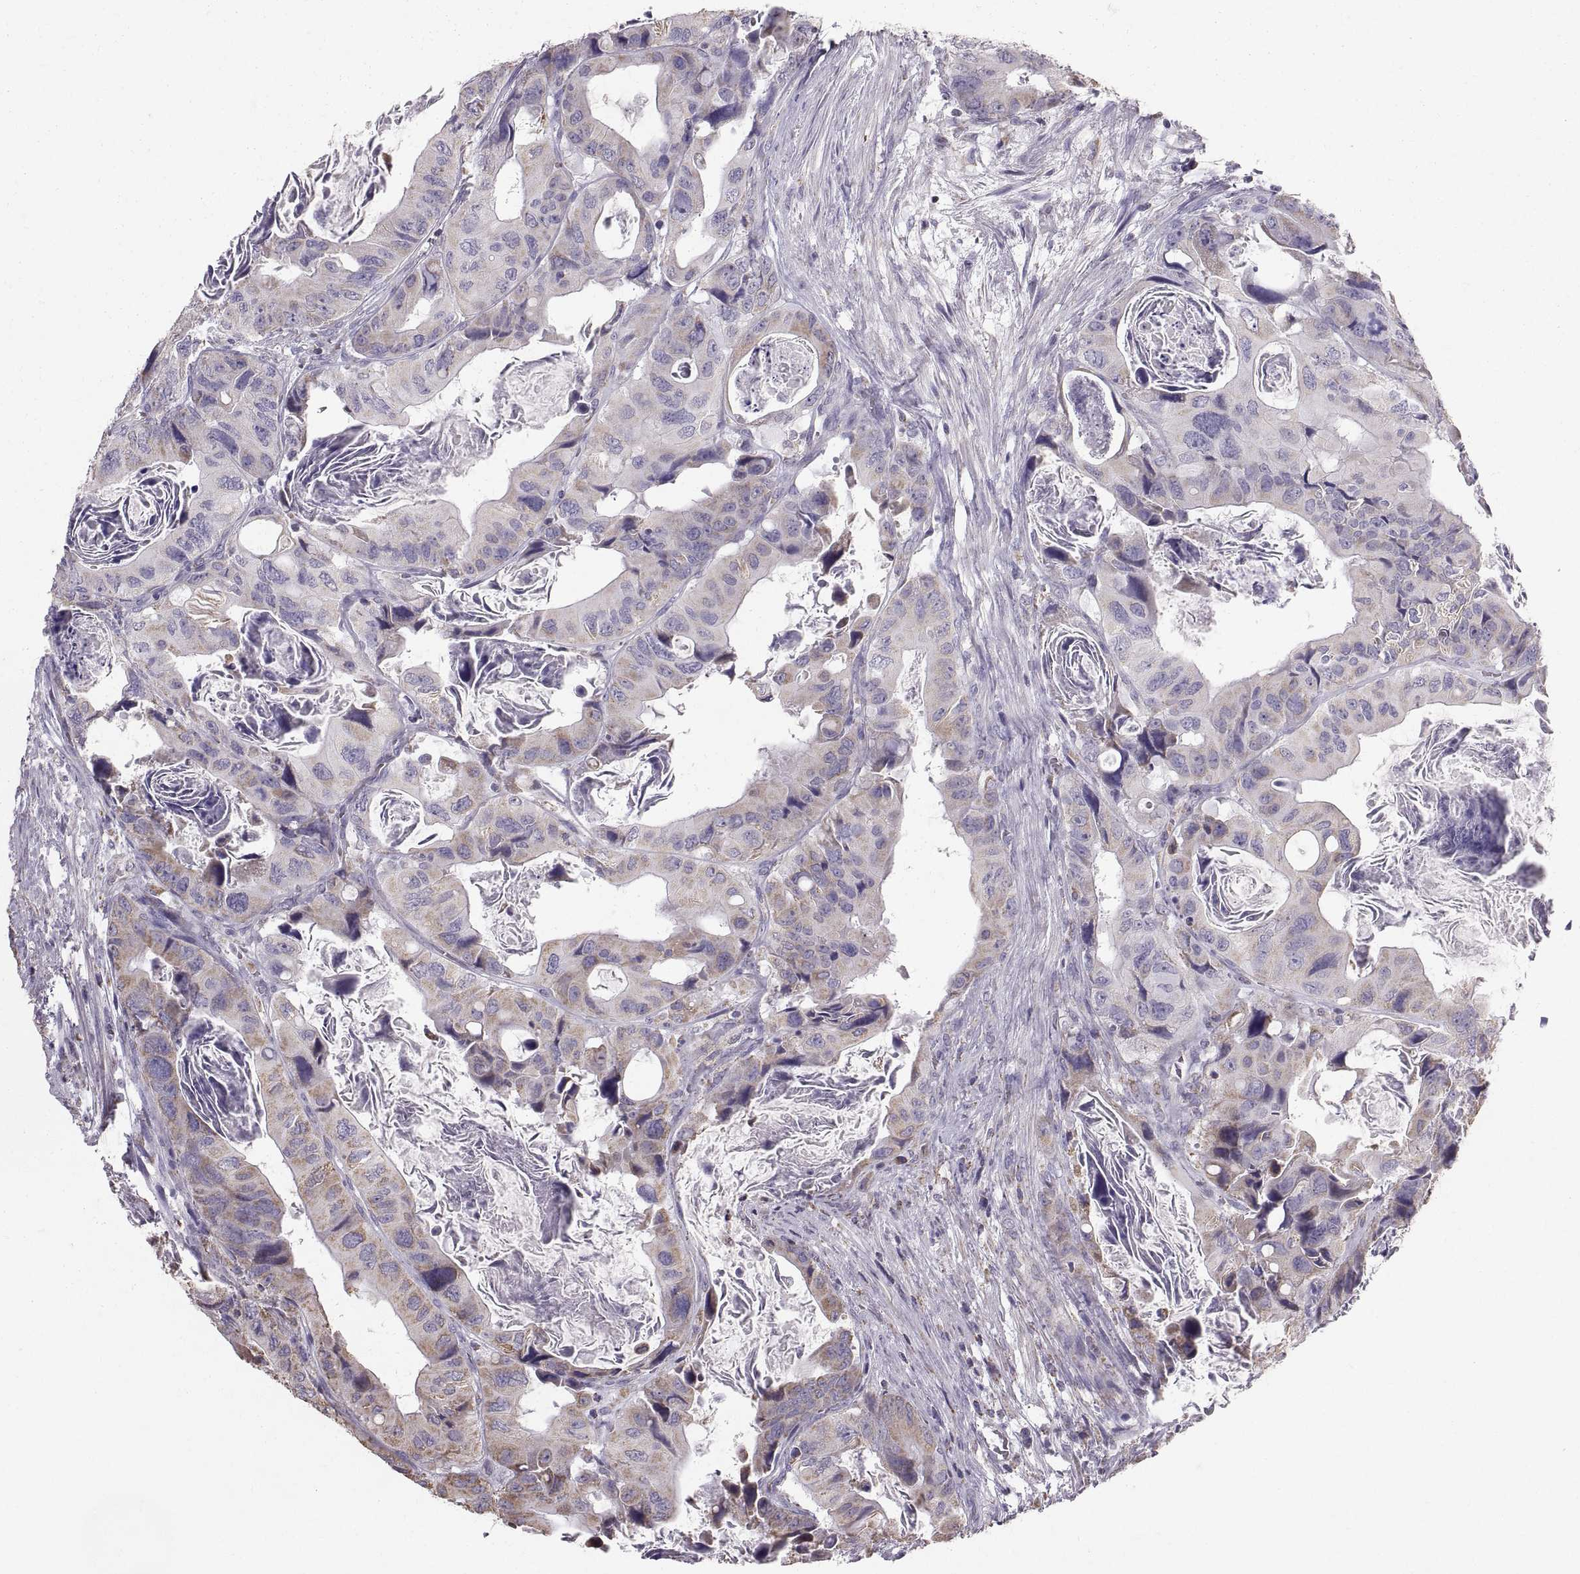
{"staining": {"intensity": "moderate", "quantity": "<25%", "location": "cytoplasmic/membranous"}, "tissue": "colorectal cancer", "cell_type": "Tumor cells", "image_type": "cancer", "snomed": [{"axis": "morphology", "description": "Adenocarcinoma, NOS"}, {"axis": "topography", "description": "Rectum"}], "caption": "Immunohistochemical staining of colorectal adenocarcinoma demonstrates moderate cytoplasmic/membranous protein expression in about <25% of tumor cells.", "gene": "STMND1", "patient": {"sex": "male", "age": 64}}